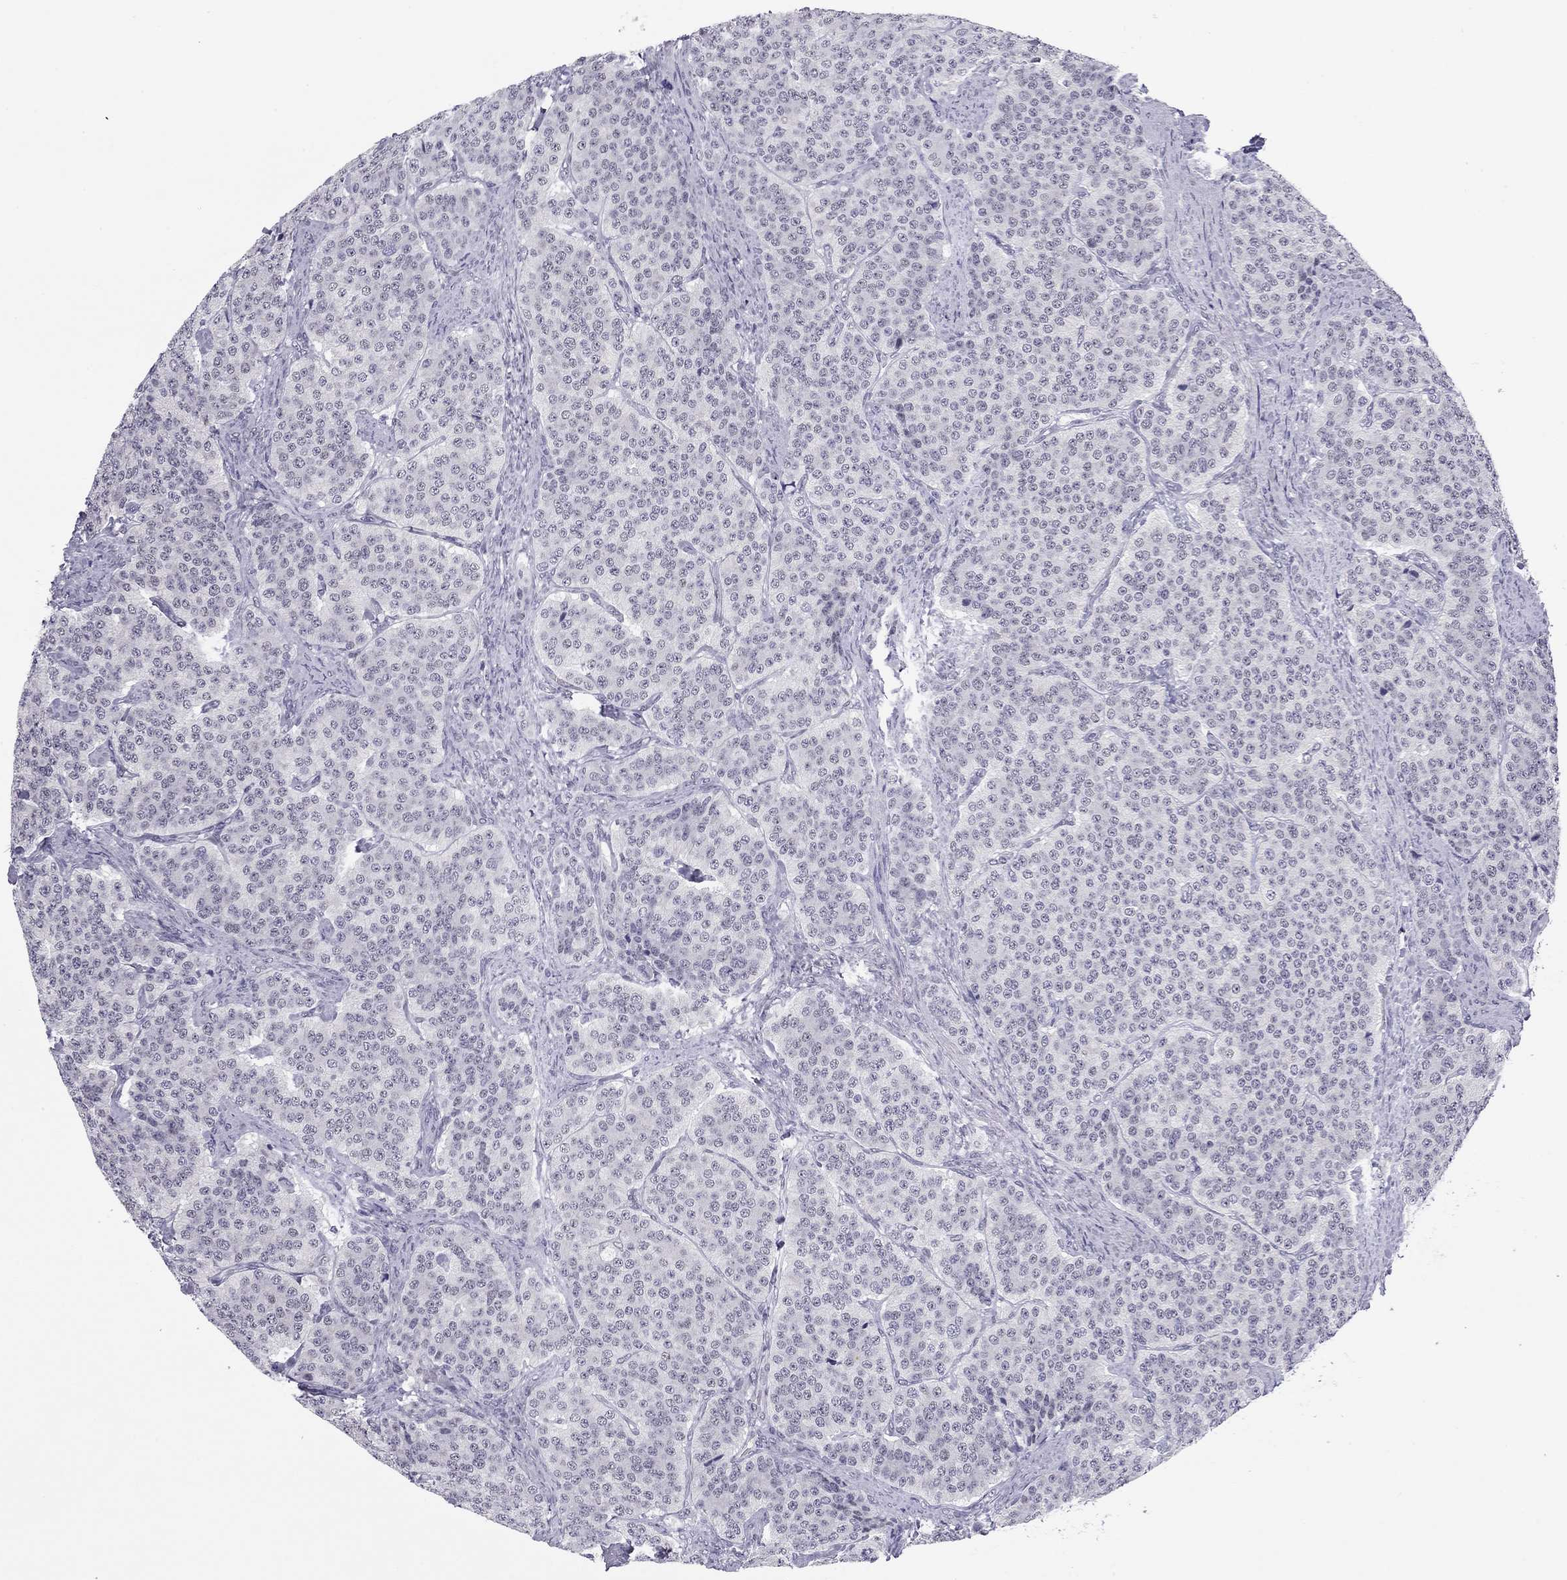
{"staining": {"intensity": "negative", "quantity": "none", "location": "none"}, "tissue": "carcinoid", "cell_type": "Tumor cells", "image_type": "cancer", "snomed": [{"axis": "morphology", "description": "Carcinoid, malignant, NOS"}, {"axis": "topography", "description": "Small intestine"}], "caption": "A photomicrograph of human malignant carcinoid is negative for staining in tumor cells.", "gene": "DOT1L", "patient": {"sex": "female", "age": 58}}